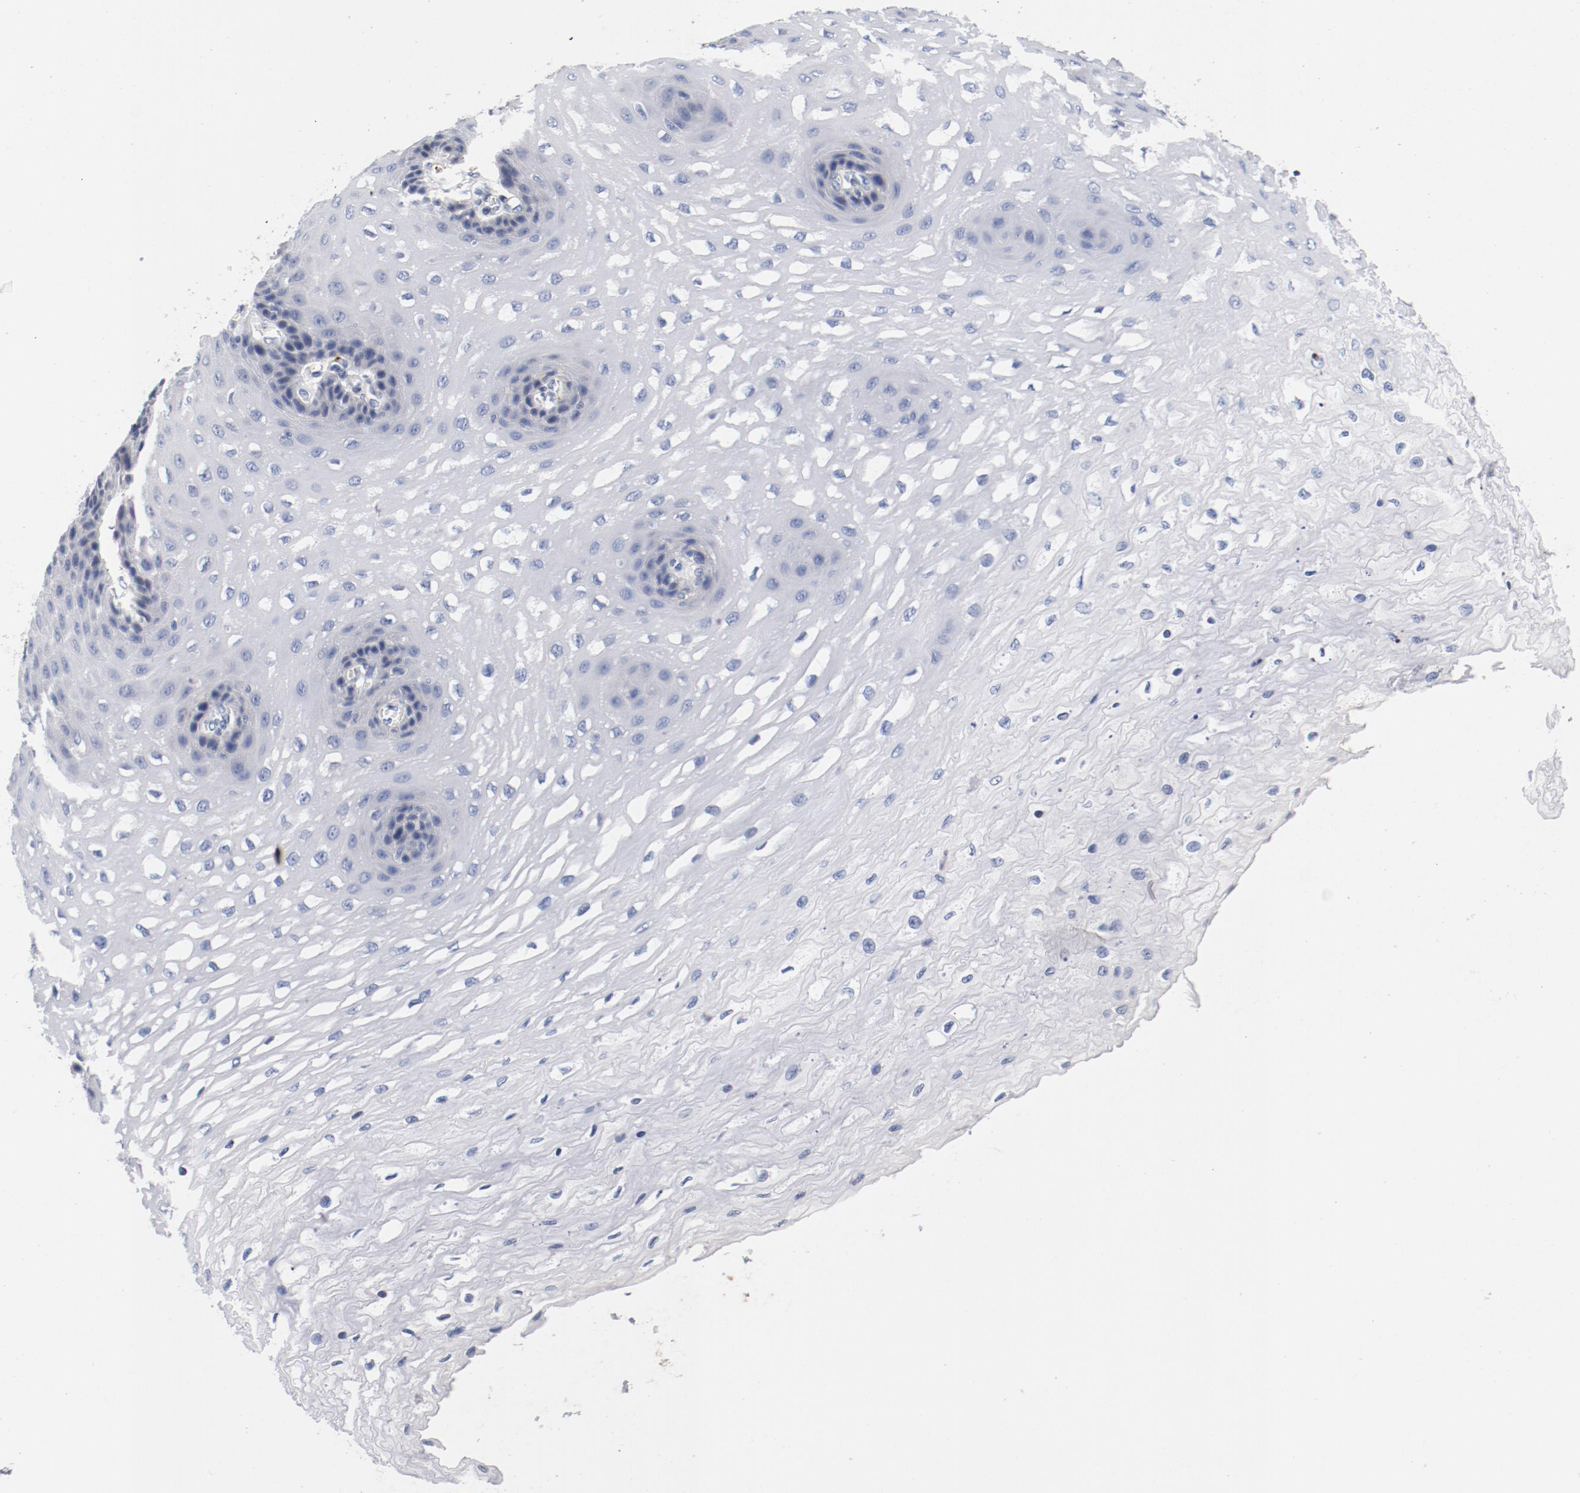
{"staining": {"intensity": "negative", "quantity": "none", "location": "none"}, "tissue": "esophagus", "cell_type": "Squamous epithelial cells", "image_type": "normal", "snomed": [{"axis": "morphology", "description": "Normal tissue, NOS"}, {"axis": "topography", "description": "Esophagus"}], "caption": "This micrograph is of unremarkable esophagus stained with immunohistochemistry (IHC) to label a protein in brown with the nuclei are counter-stained blue. There is no expression in squamous epithelial cells.", "gene": "PIM1", "patient": {"sex": "female", "age": 72}}